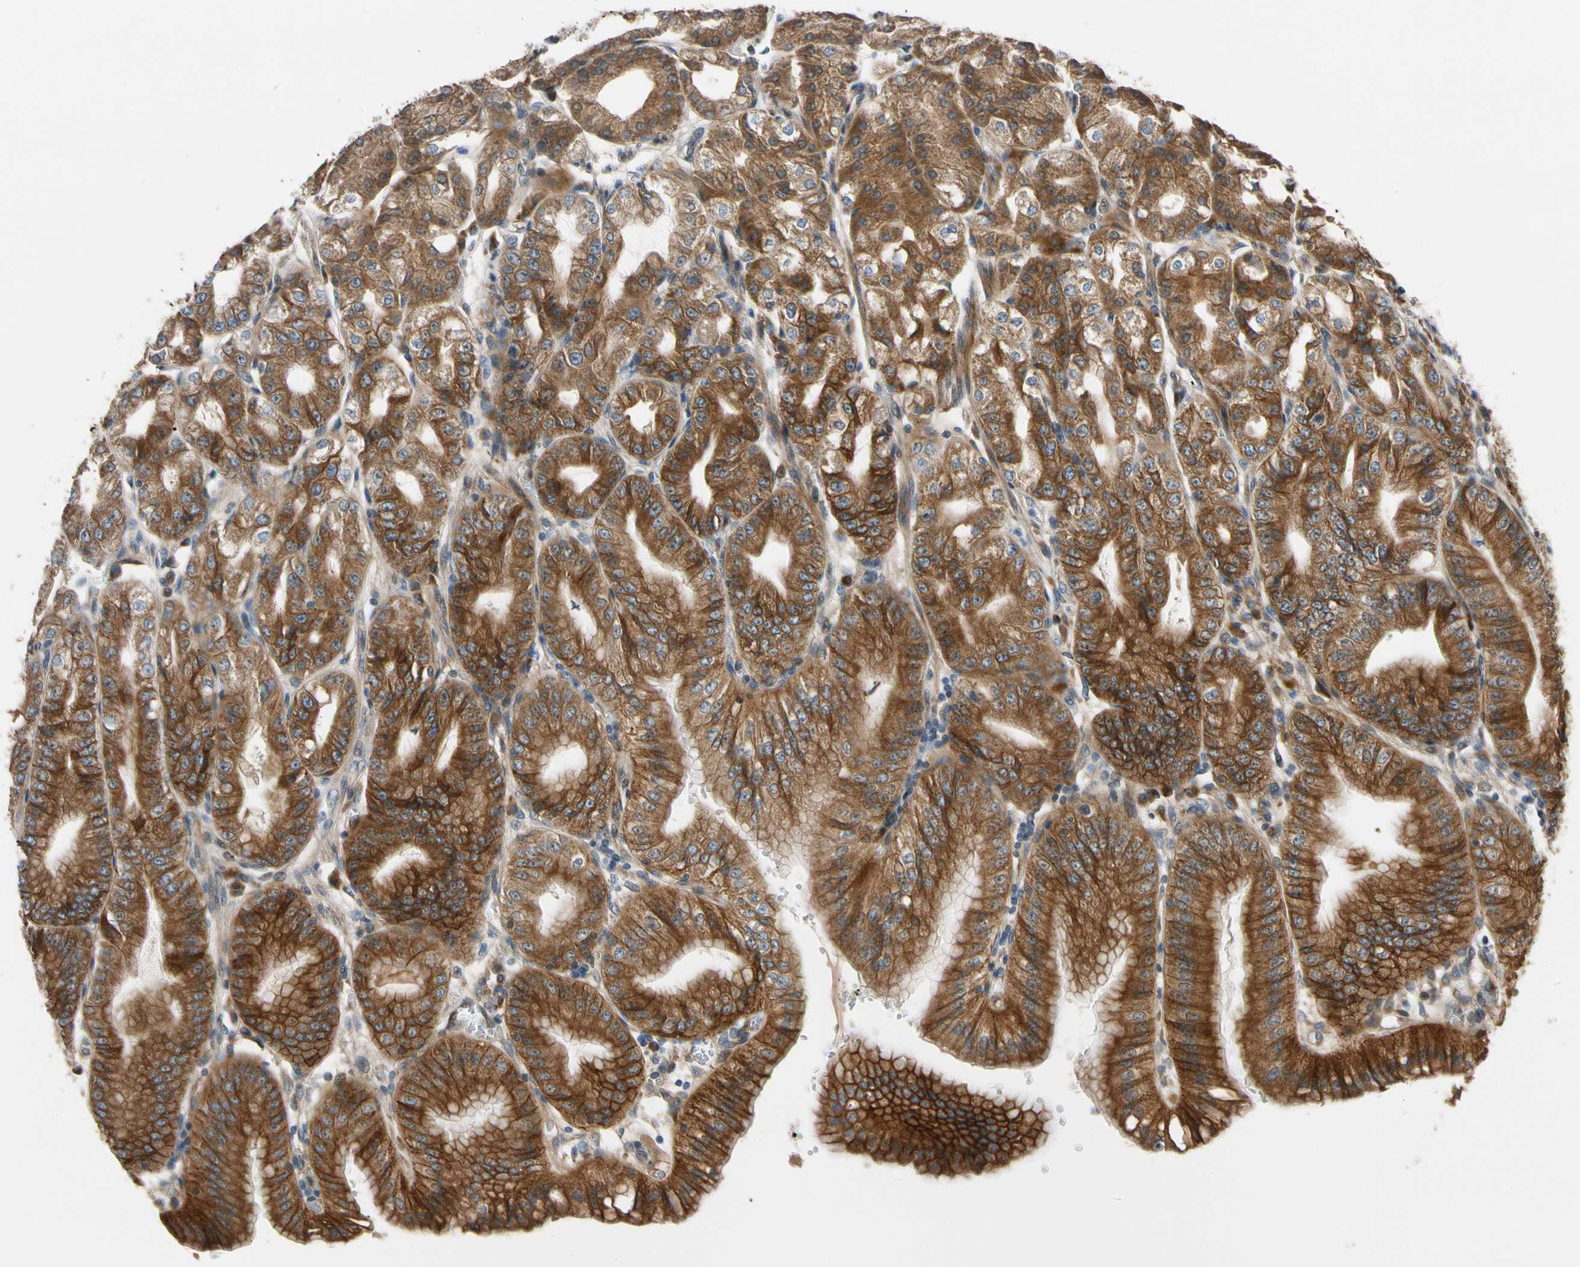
{"staining": {"intensity": "strong", "quantity": ">75%", "location": "cytoplasmic/membranous"}, "tissue": "stomach", "cell_type": "Glandular cells", "image_type": "normal", "snomed": [{"axis": "morphology", "description": "Normal tissue, NOS"}, {"axis": "topography", "description": "Stomach, lower"}], "caption": "High-magnification brightfield microscopy of benign stomach stained with DAB (brown) and counterstained with hematoxylin (blue). glandular cells exhibit strong cytoplasmic/membranous expression is present in about>75% of cells.", "gene": "MST1R", "patient": {"sex": "male", "age": 71}}